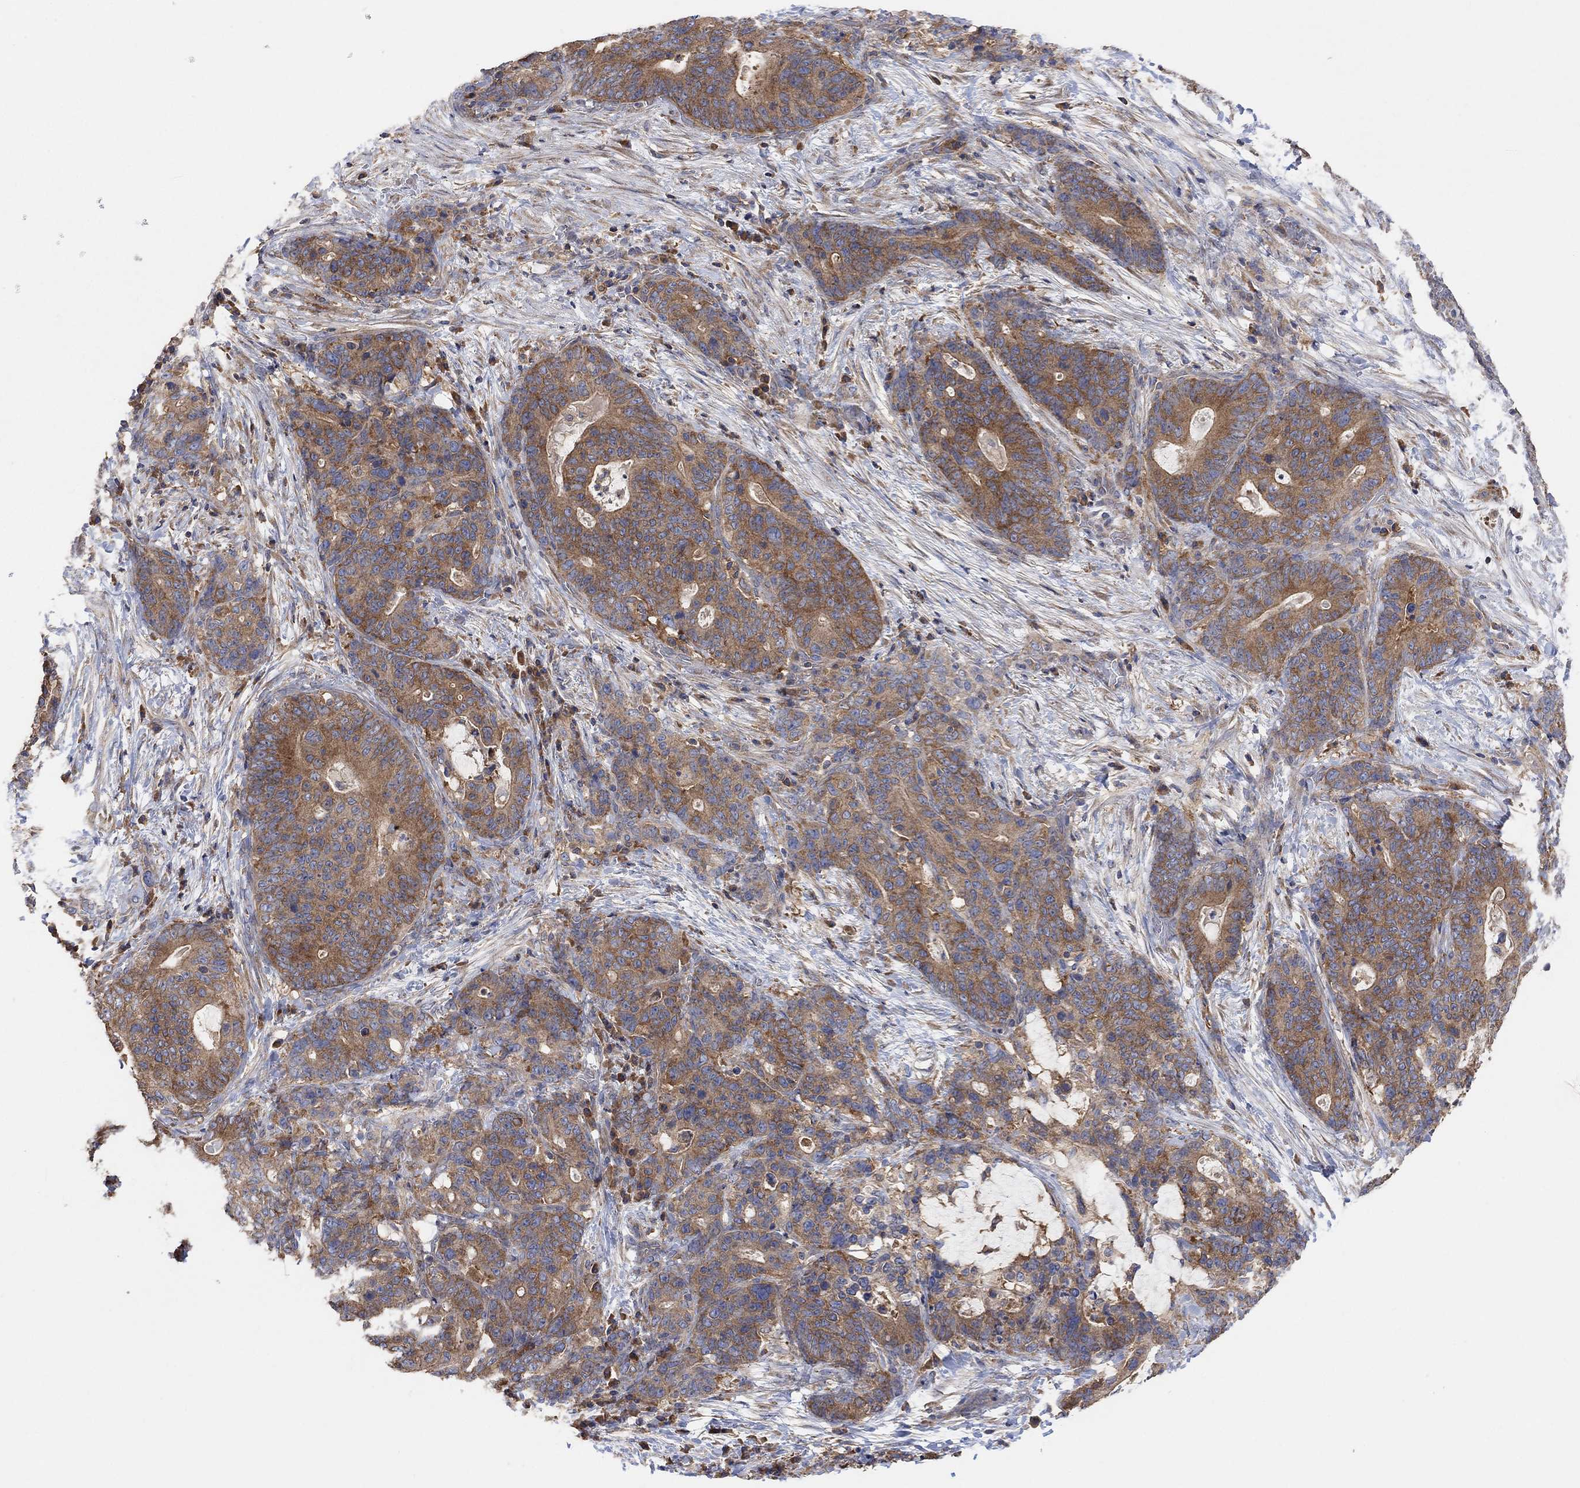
{"staining": {"intensity": "moderate", "quantity": ">75%", "location": "cytoplasmic/membranous"}, "tissue": "stomach cancer", "cell_type": "Tumor cells", "image_type": "cancer", "snomed": [{"axis": "morphology", "description": "Normal tissue, NOS"}, {"axis": "morphology", "description": "Adenocarcinoma, NOS"}, {"axis": "topography", "description": "Stomach"}], "caption": "IHC (DAB (3,3'-diaminobenzidine)) staining of human stomach cancer exhibits moderate cytoplasmic/membranous protein staining in about >75% of tumor cells.", "gene": "BLOC1S3", "patient": {"sex": "female", "age": 64}}